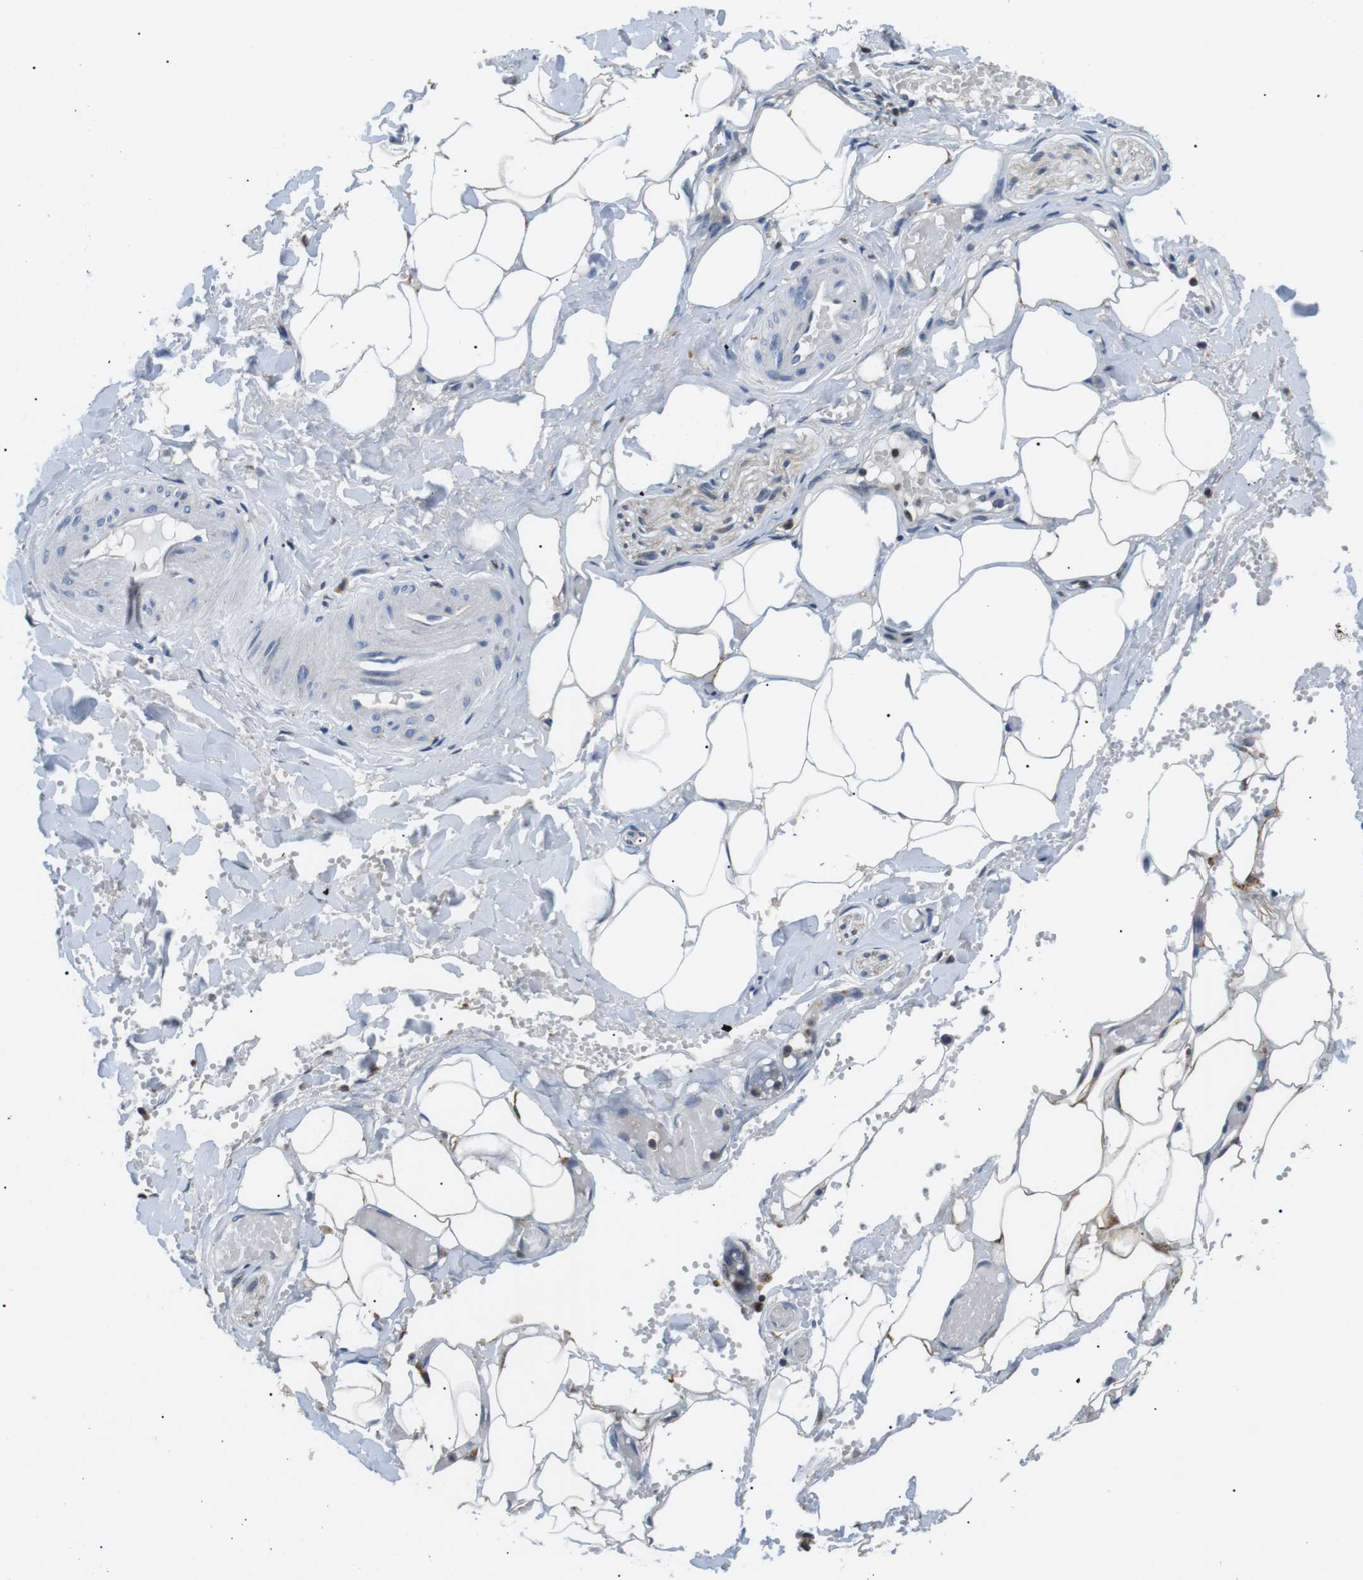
{"staining": {"intensity": "moderate", "quantity": "25%-75%", "location": "cytoplasmic/membranous"}, "tissue": "adipose tissue", "cell_type": "Adipocytes", "image_type": "normal", "snomed": [{"axis": "morphology", "description": "Normal tissue, NOS"}, {"axis": "topography", "description": "Soft tissue"}, {"axis": "topography", "description": "Vascular tissue"}], "caption": "DAB immunohistochemical staining of unremarkable human adipose tissue reveals moderate cytoplasmic/membranous protein expression in about 25%-75% of adipocytes. (DAB = brown stain, brightfield microscopy at high magnification).", "gene": "RAB9A", "patient": {"sex": "female", "age": 35}}